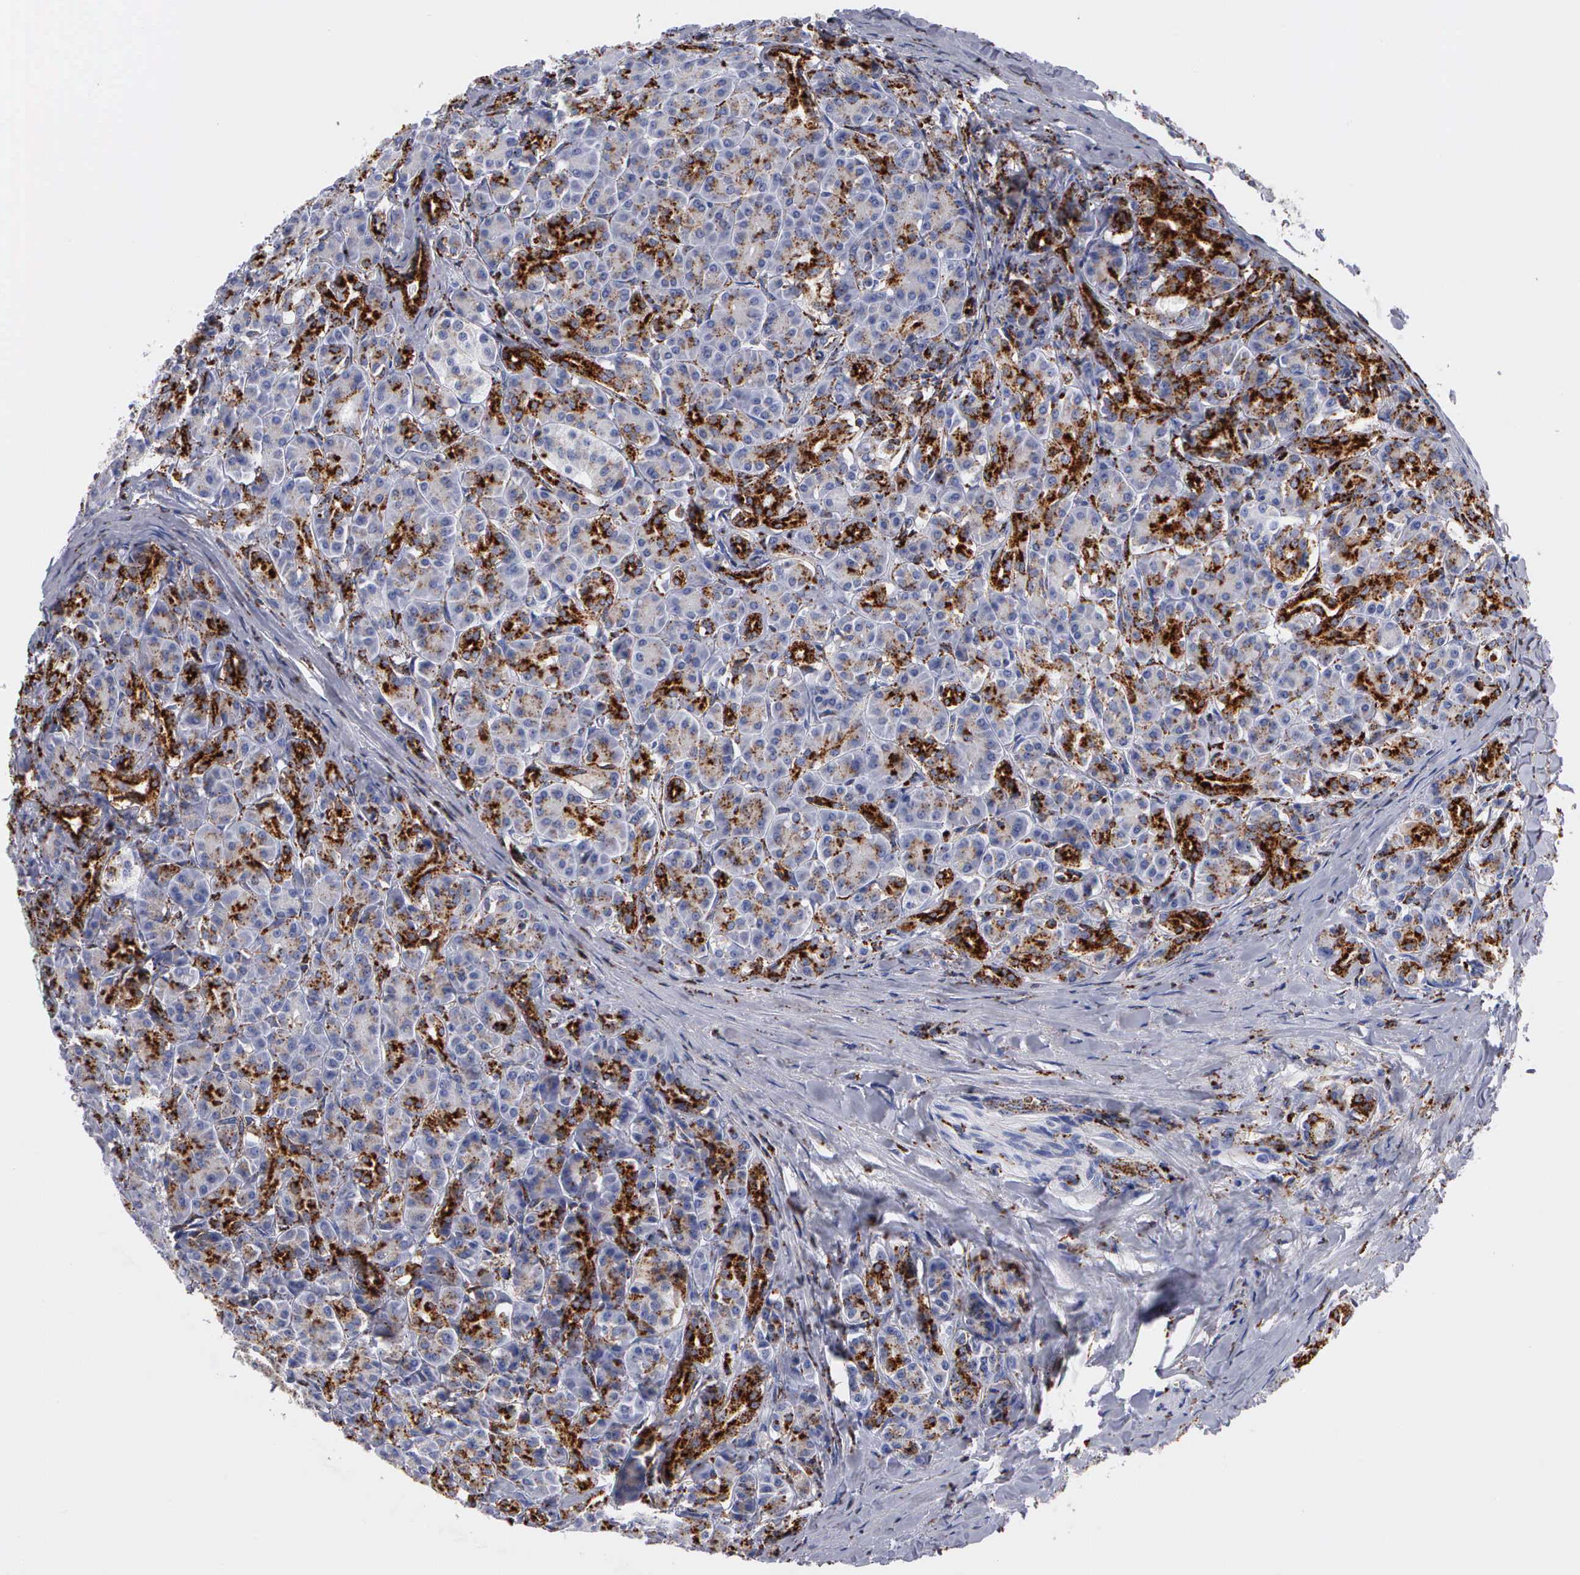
{"staining": {"intensity": "moderate", "quantity": "25%-75%", "location": "cytoplasmic/membranous"}, "tissue": "pancreas", "cell_type": "Exocrine glandular cells", "image_type": "normal", "snomed": [{"axis": "morphology", "description": "Normal tissue, NOS"}, {"axis": "topography", "description": "Lymph node"}, {"axis": "topography", "description": "Pancreas"}], "caption": "DAB (3,3'-diaminobenzidine) immunohistochemical staining of normal human pancreas reveals moderate cytoplasmic/membranous protein staining in about 25%-75% of exocrine glandular cells. Nuclei are stained in blue.", "gene": "CTSH", "patient": {"sex": "male", "age": 59}}